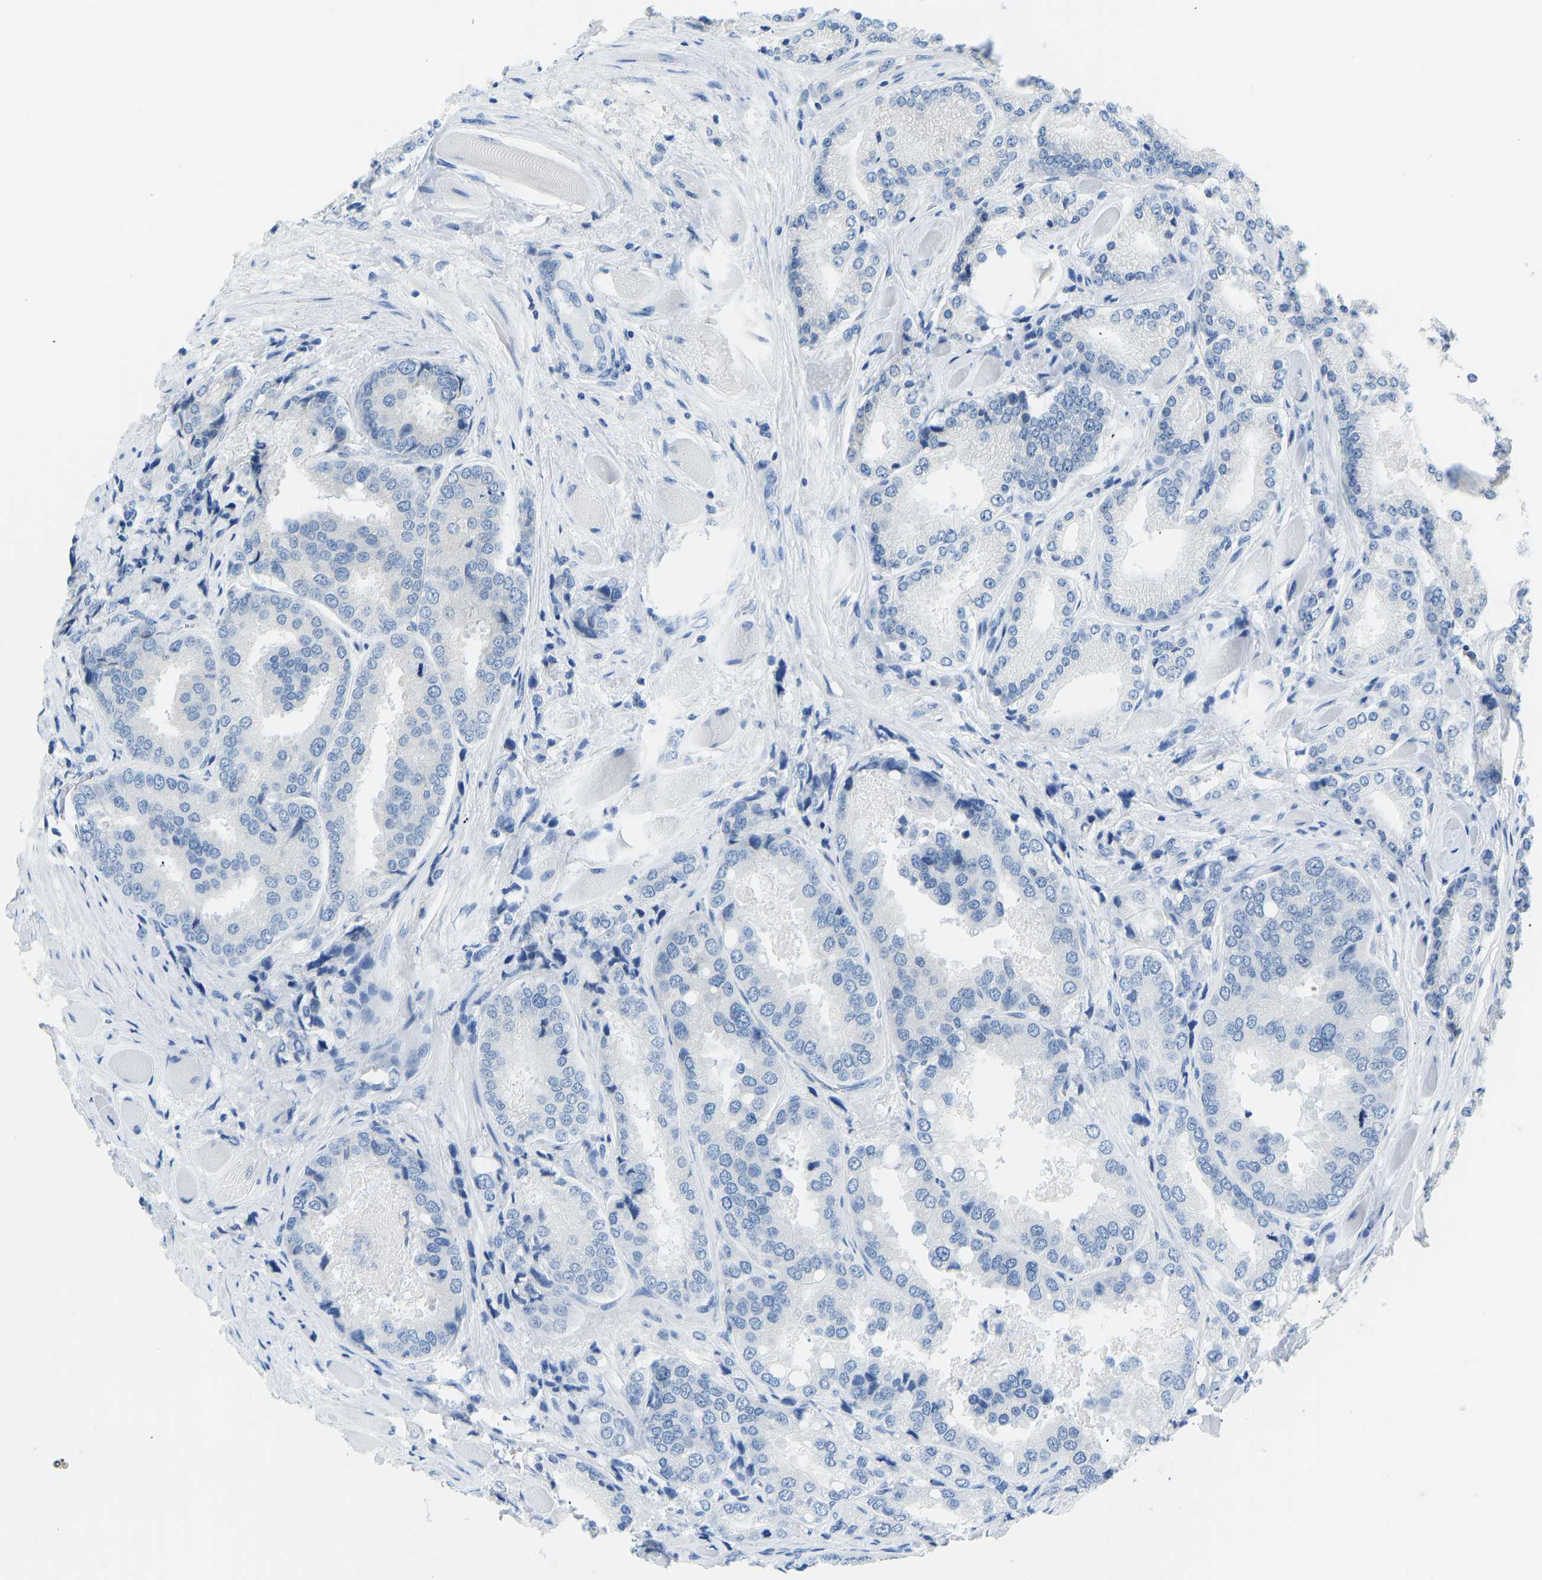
{"staining": {"intensity": "negative", "quantity": "none", "location": "none"}, "tissue": "prostate cancer", "cell_type": "Tumor cells", "image_type": "cancer", "snomed": [{"axis": "morphology", "description": "Adenocarcinoma, High grade"}, {"axis": "topography", "description": "Prostate"}], "caption": "Human prostate adenocarcinoma (high-grade) stained for a protein using IHC exhibits no positivity in tumor cells.", "gene": "VRK1", "patient": {"sex": "male", "age": 50}}